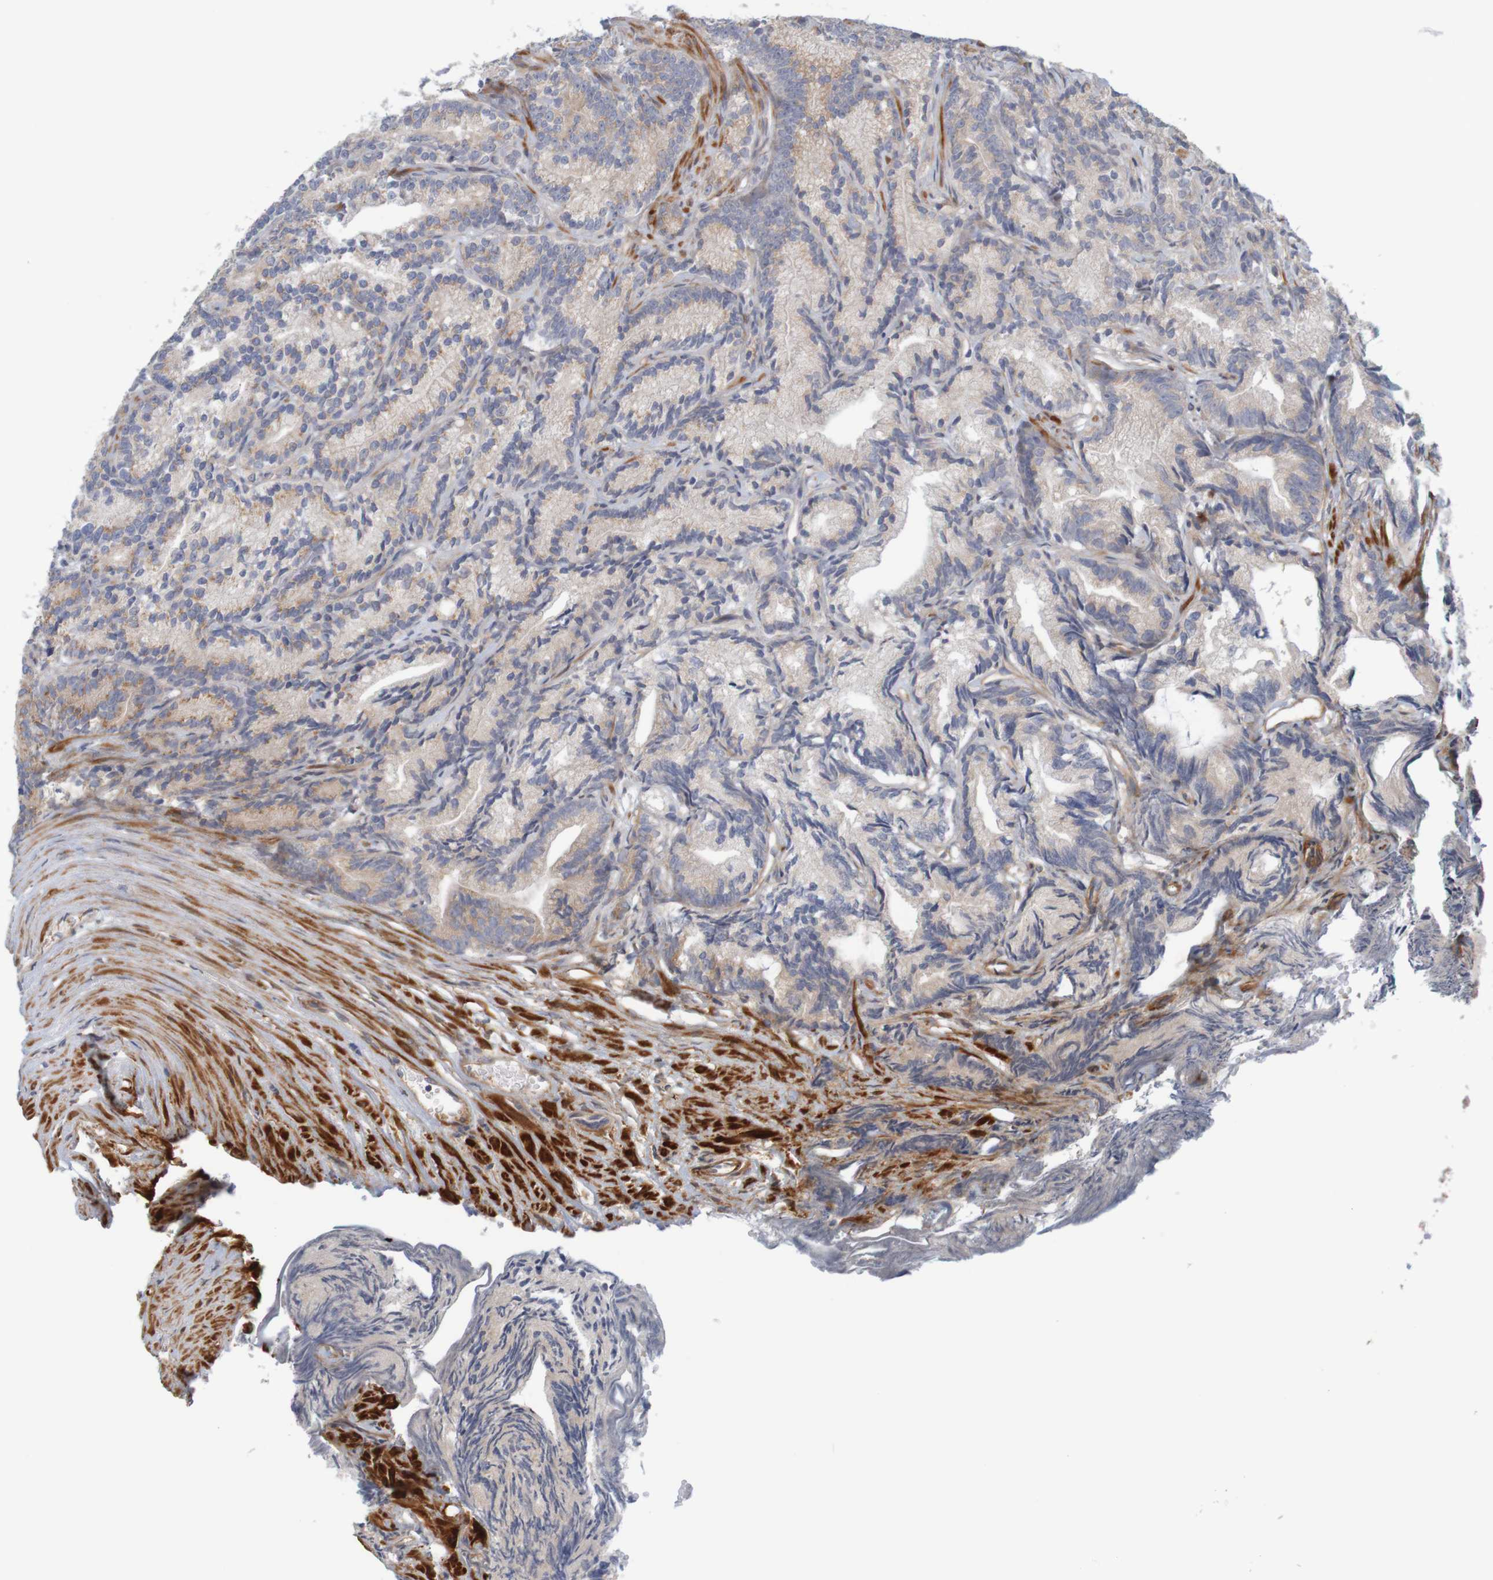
{"staining": {"intensity": "weak", "quantity": "<25%", "location": "cytoplasmic/membranous"}, "tissue": "prostate cancer", "cell_type": "Tumor cells", "image_type": "cancer", "snomed": [{"axis": "morphology", "description": "Adenocarcinoma, Low grade"}, {"axis": "topography", "description": "Prostate"}], "caption": "Tumor cells show no significant staining in prostate cancer (low-grade adenocarcinoma).", "gene": "KRT23", "patient": {"sex": "male", "age": 89}}